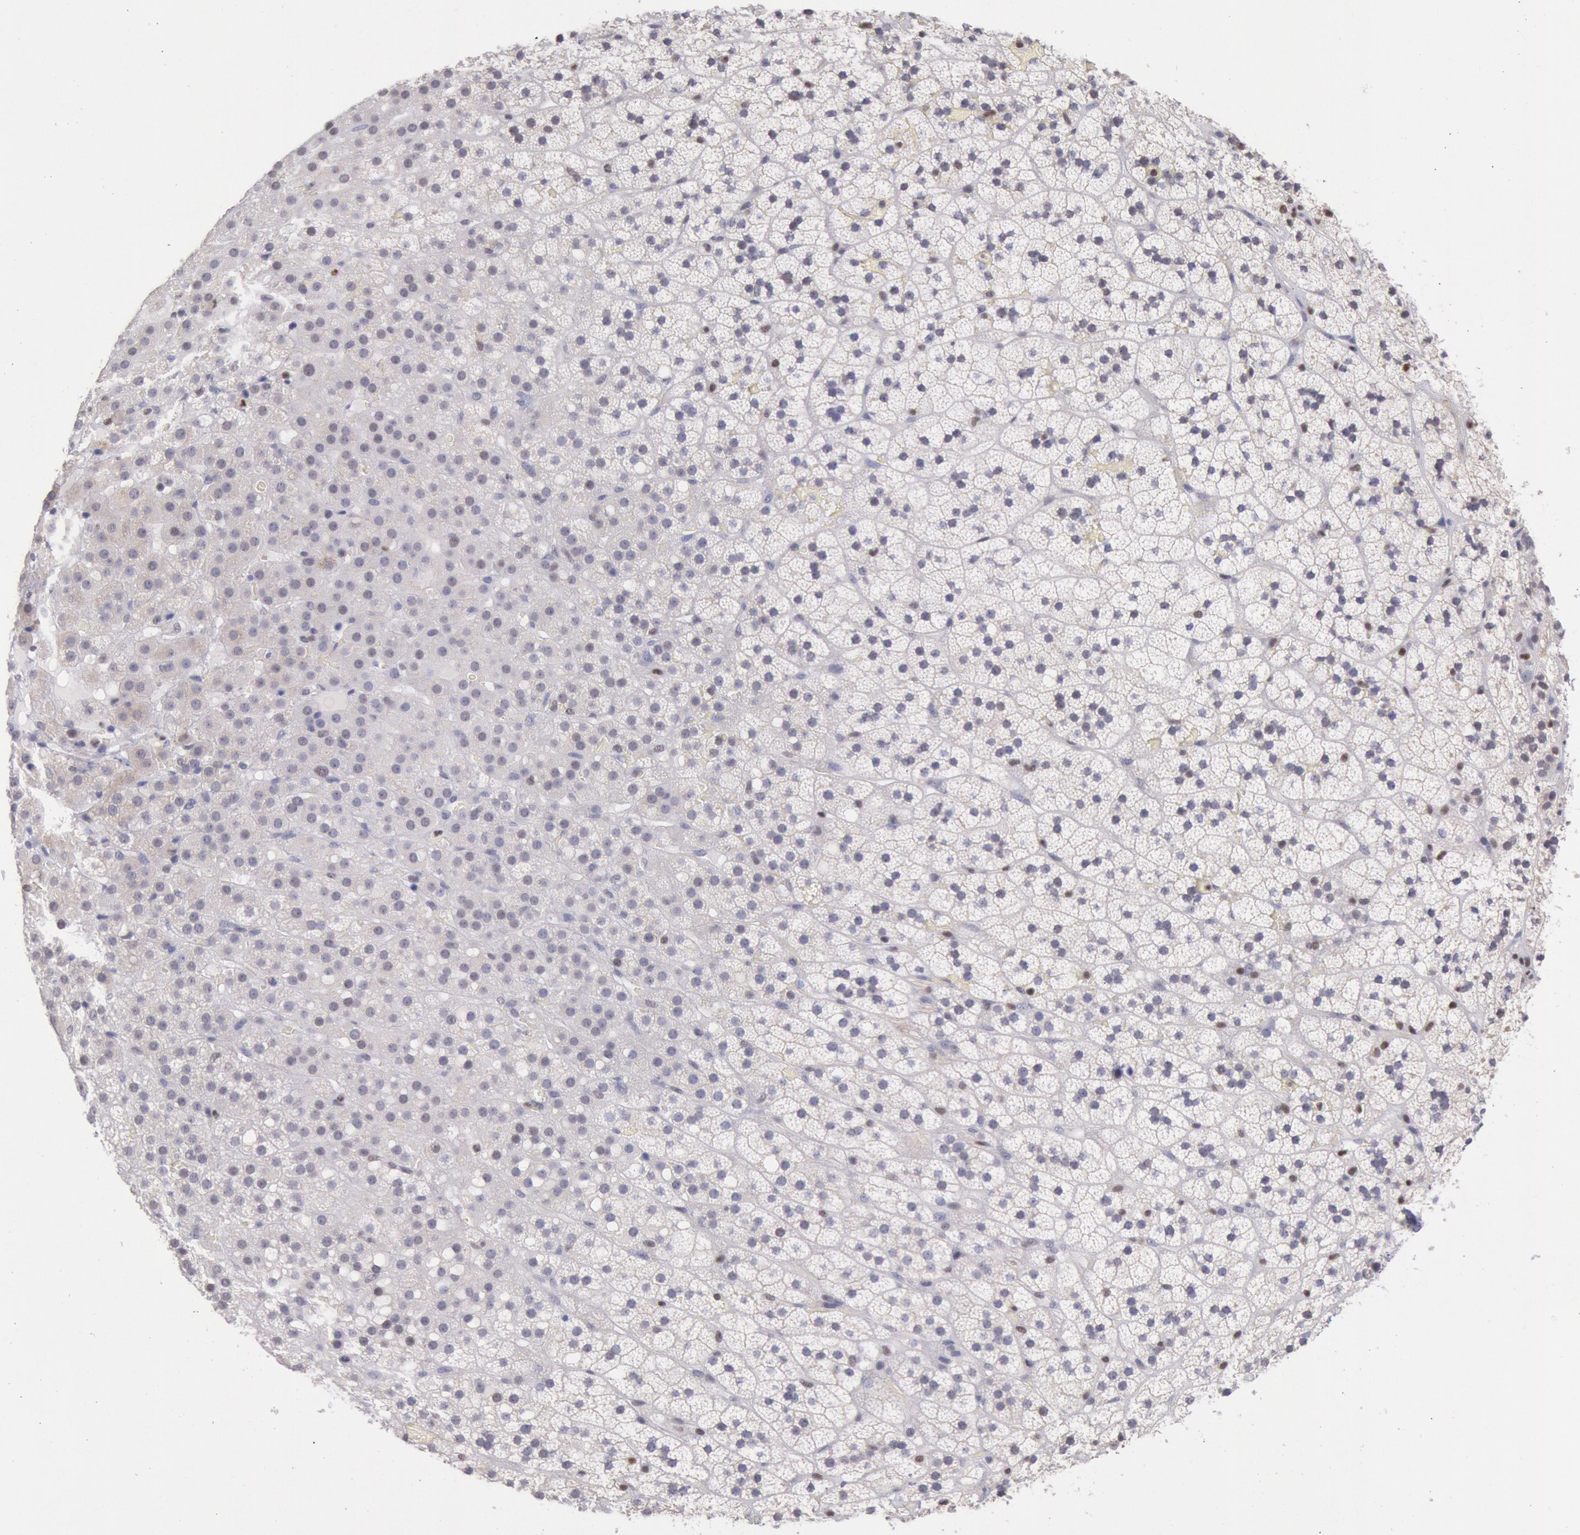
{"staining": {"intensity": "moderate", "quantity": "<25%", "location": "nuclear"}, "tissue": "adrenal gland", "cell_type": "Glandular cells", "image_type": "normal", "snomed": [{"axis": "morphology", "description": "Normal tissue, NOS"}, {"axis": "topography", "description": "Adrenal gland"}], "caption": "Immunohistochemical staining of unremarkable human adrenal gland reveals <25% levels of moderate nuclear protein expression in approximately <25% of glandular cells.", "gene": "RPS6KA5", "patient": {"sex": "male", "age": 35}}